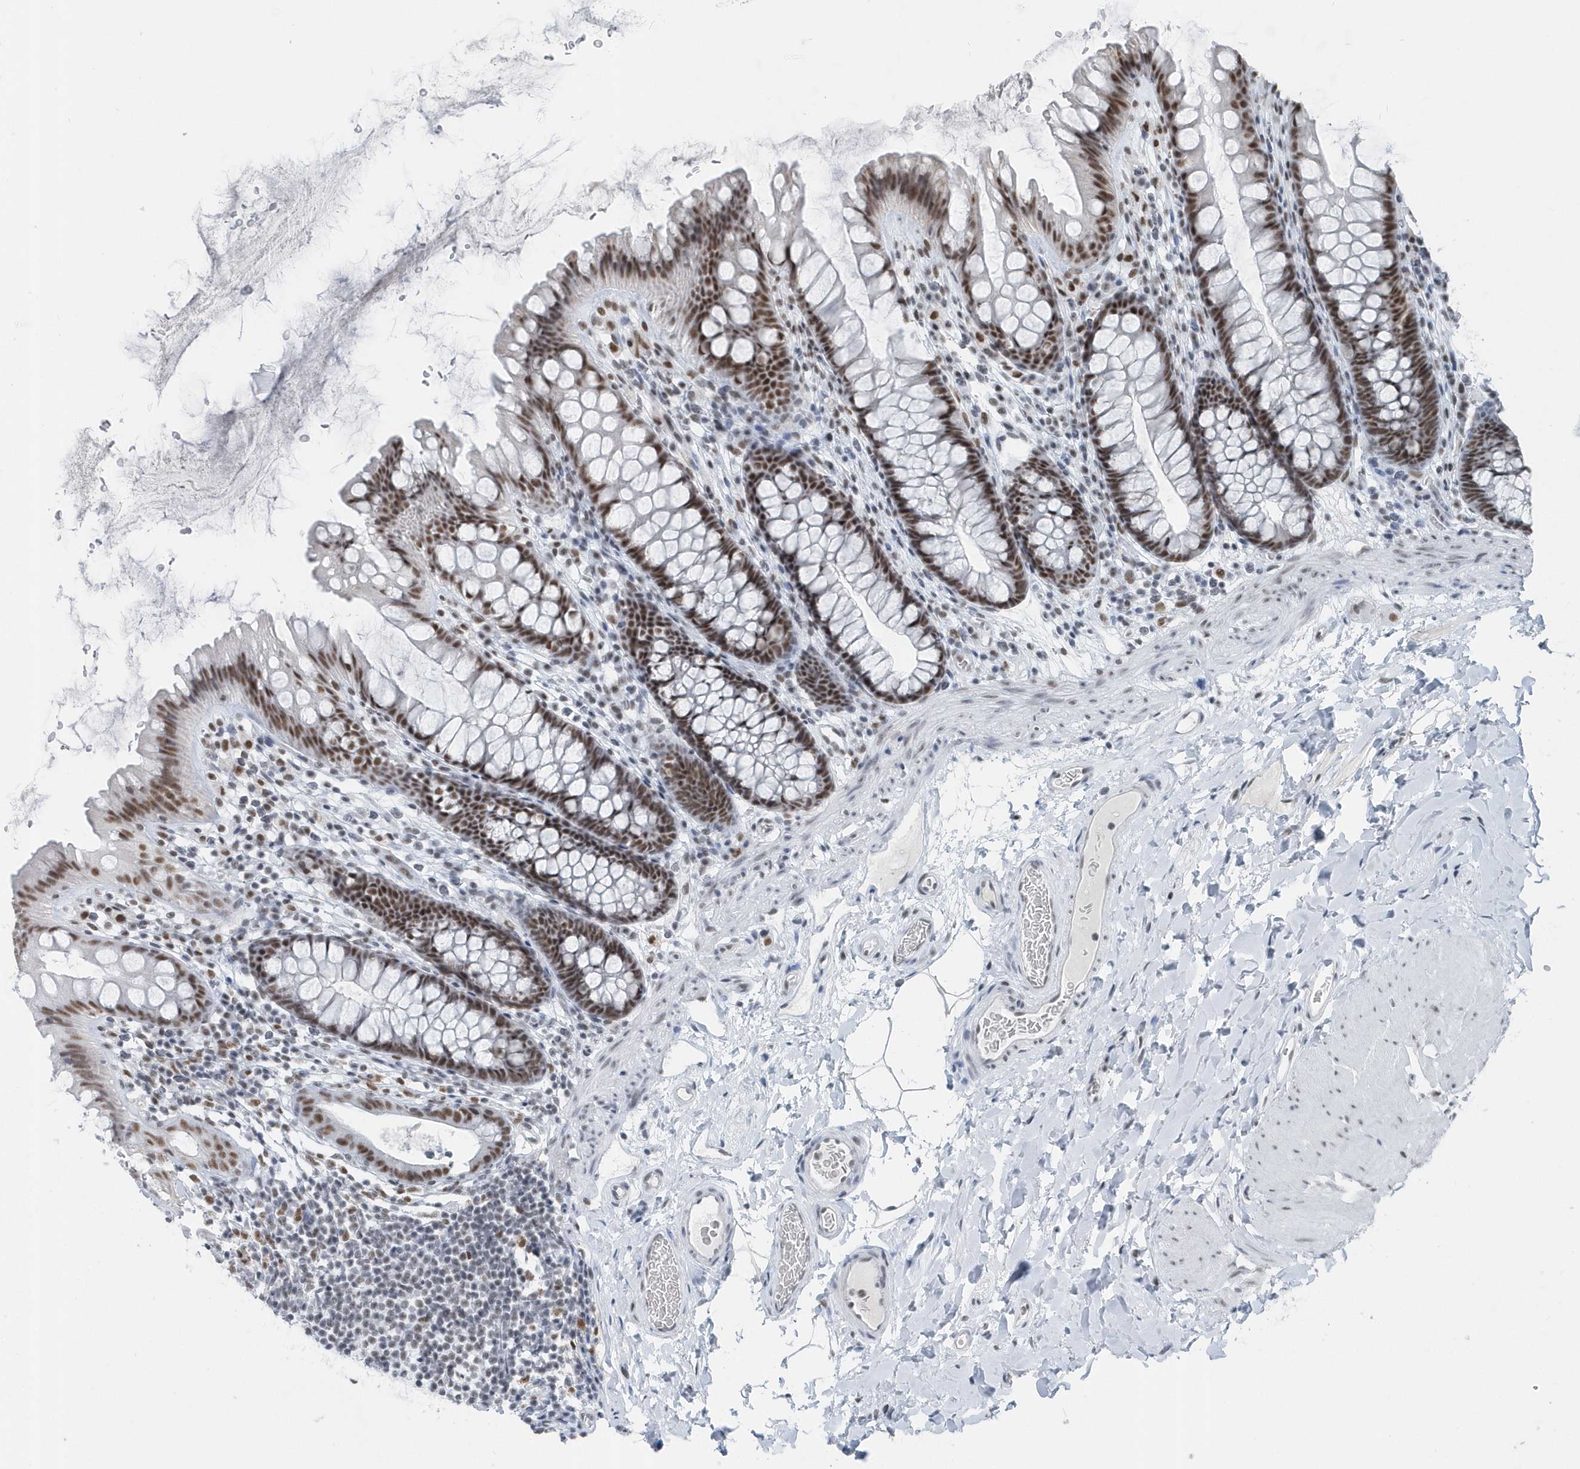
{"staining": {"intensity": "moderate", "quantity": ">75%", "location": "nuclear"}, "tissue": "colon", "cell_type": "Endothelial cells", "image_type": "normal", "snomed": [{"axis": "morphology", "description": "Normal tissue, NOS"}, {"axis": "topography", "description": "Colon"}], "caption": "Colon stained with DAB (3,3'-diaminobenzidine) immunohistochemistry (IHC) exhibits medium levels of moderate nuclear expression in about >75% of endothelial cells.", "gene": "FIP1L1", "patient": {"sex": "female", "age": 62}}